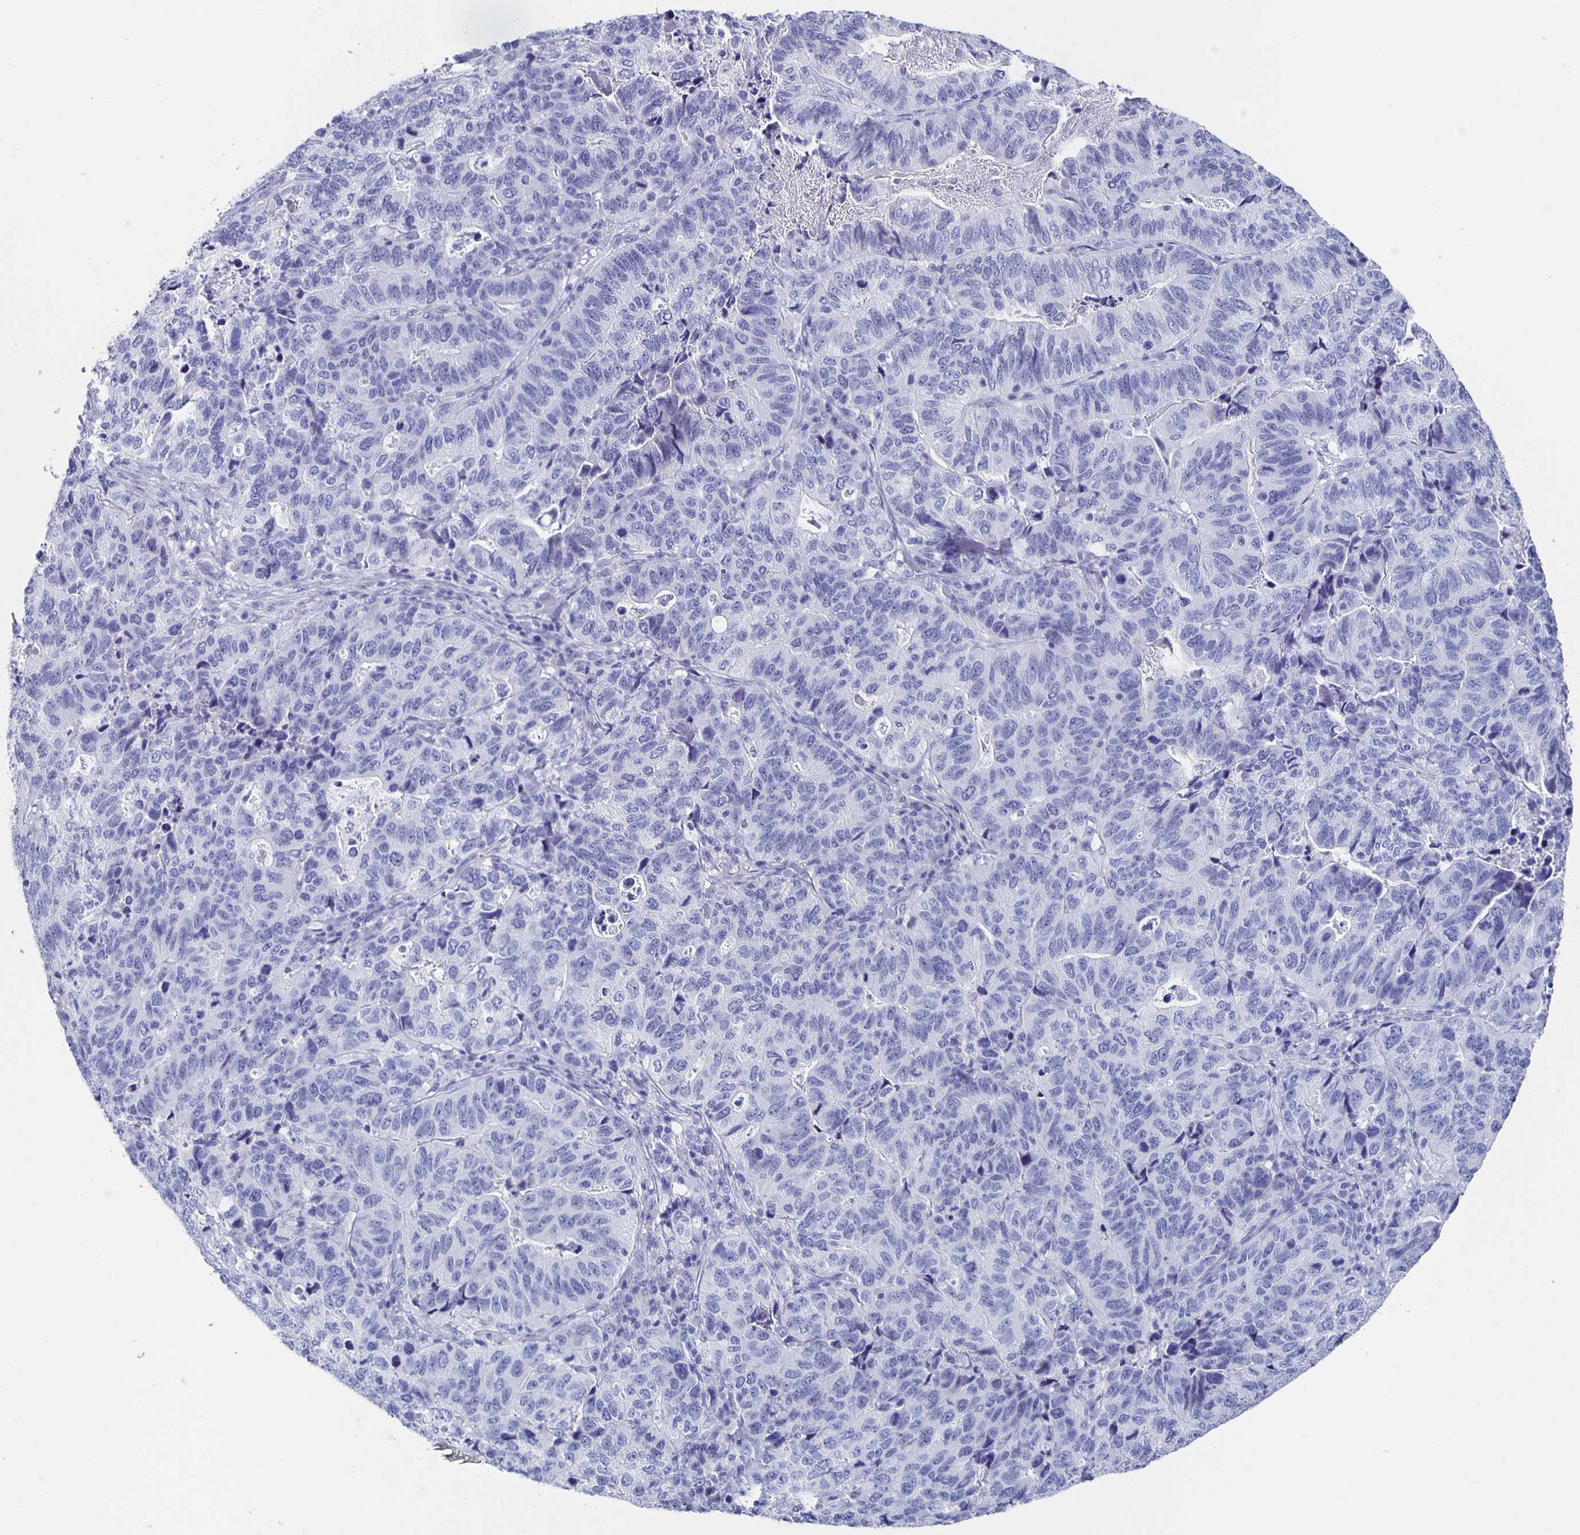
{"staining": {"intensity": "negative", "quantity": "none", "location": "none"}, "tissue": "stomach cancer", "cell_type": "Tumor cells", "image_type": "cancer", "snomed": [{"axis": "morphology", "description": "Adenocarcinoma, NOS"}, {"axis": "topography", "description": "Stomach, upper"}], "caption": "This histopathology image is of stomach cancer stained with immunohistochemistry (IHC) to label a protein in brown with the nuclei are counter-stained blue. There is no positivity in tumor cells.", "gene": "SLC34A2", "patient": {"sex": "female", "age": 67}}